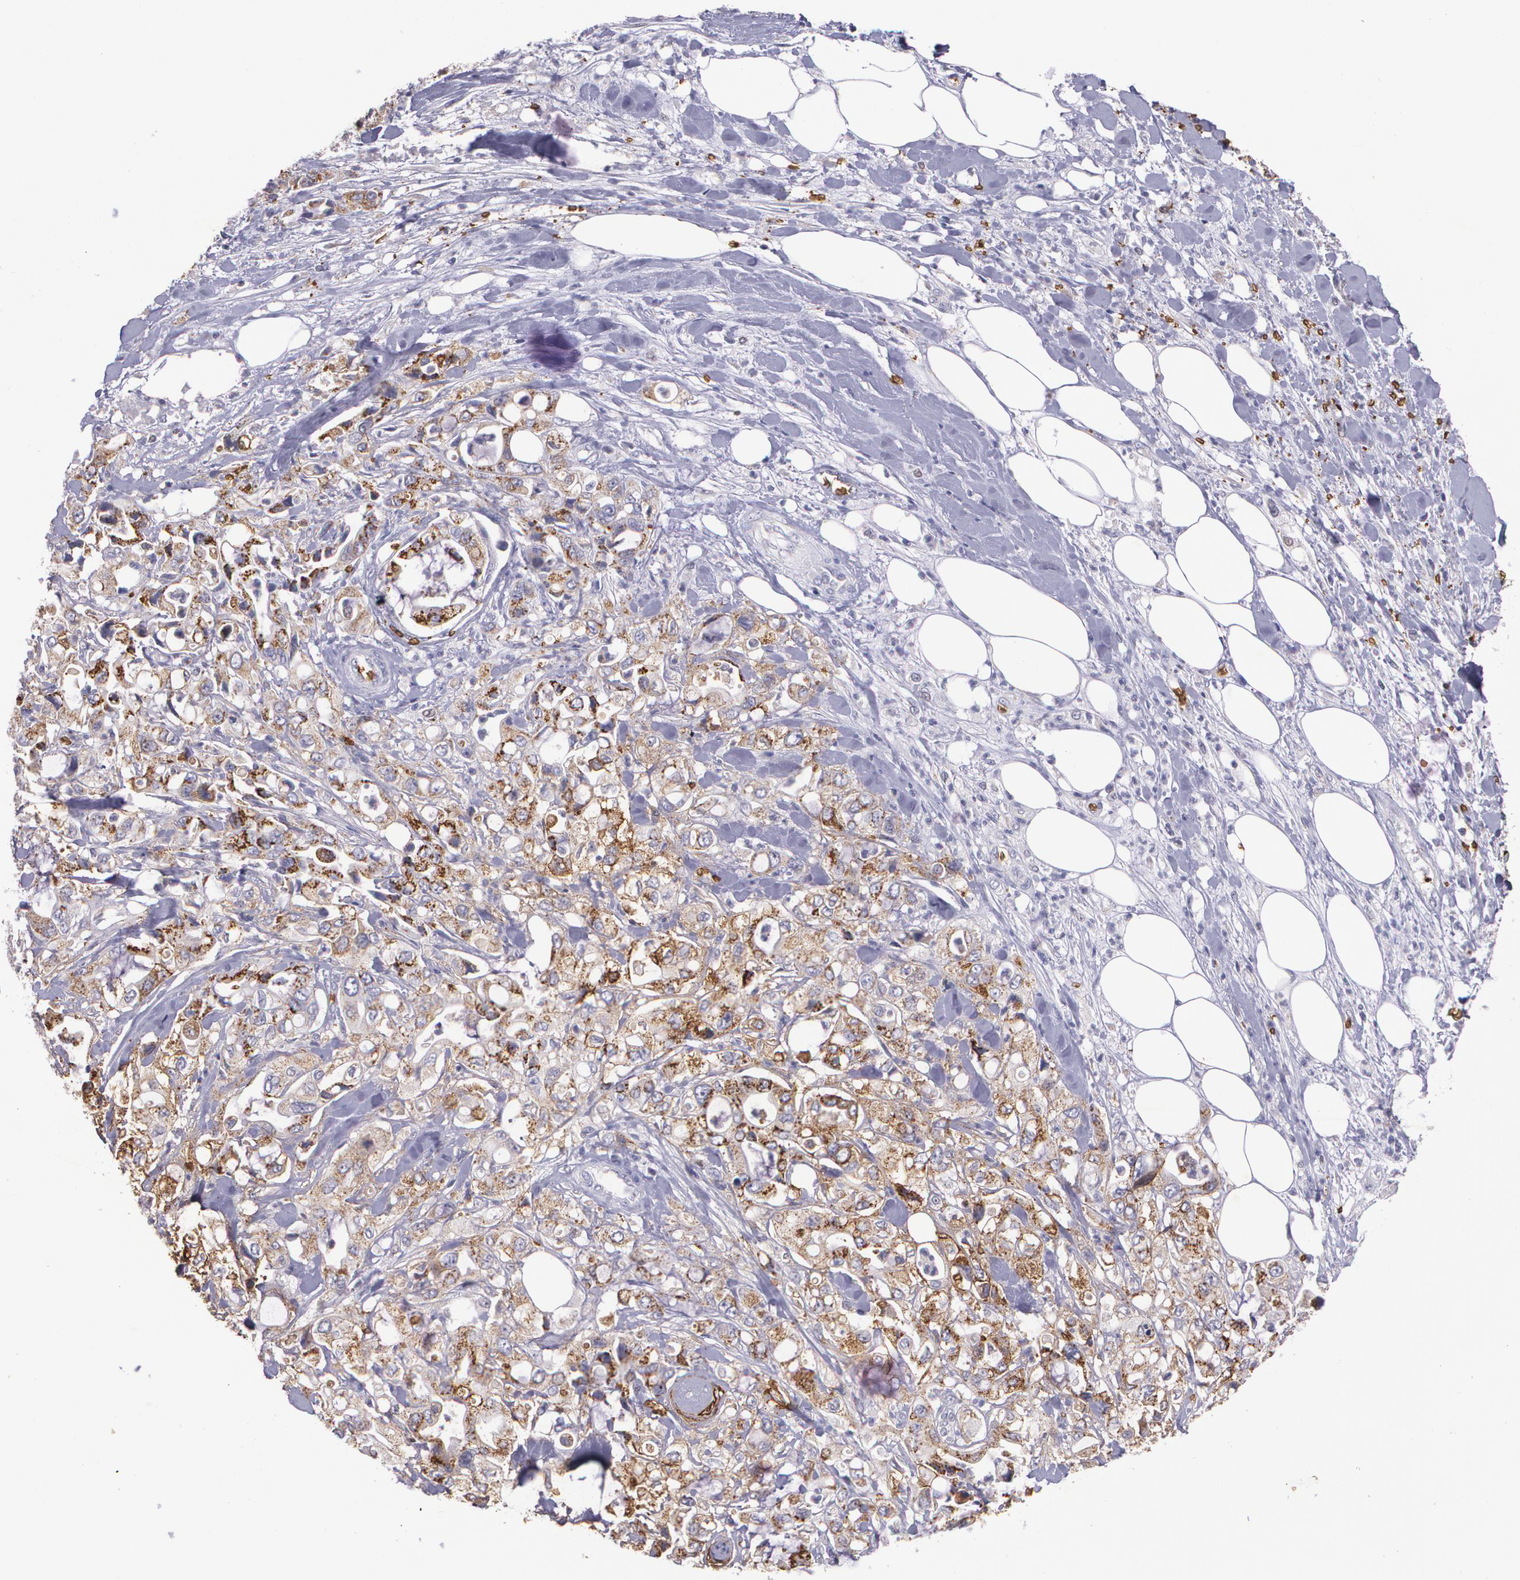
{"staining": {"intensity": "moderate", "quantity": ">75%", "location": "cytoplasmic/membranous"}, "tissue": "pancreatic cancer", "cell_type": "Tumor cells", "image_type": "cancer", "snomed": [{"axis": "morphology", "description": "Adenocarcinoma, NOS"}, {"axis": "topography", "description": "Pancreas"}], "caption": "Protein analysis of pancreatic cancer (adenocarcinoma) tissue shows moderate cytoplasmic/membranous staining in about >75% of tumor cells. (Stains: DAB in brown, nuclei in blue, Microscopy: brightfield microscopy at high magnification).", "gene": "SLC2A1", "patient": {"sex": "male", "age": 70}}